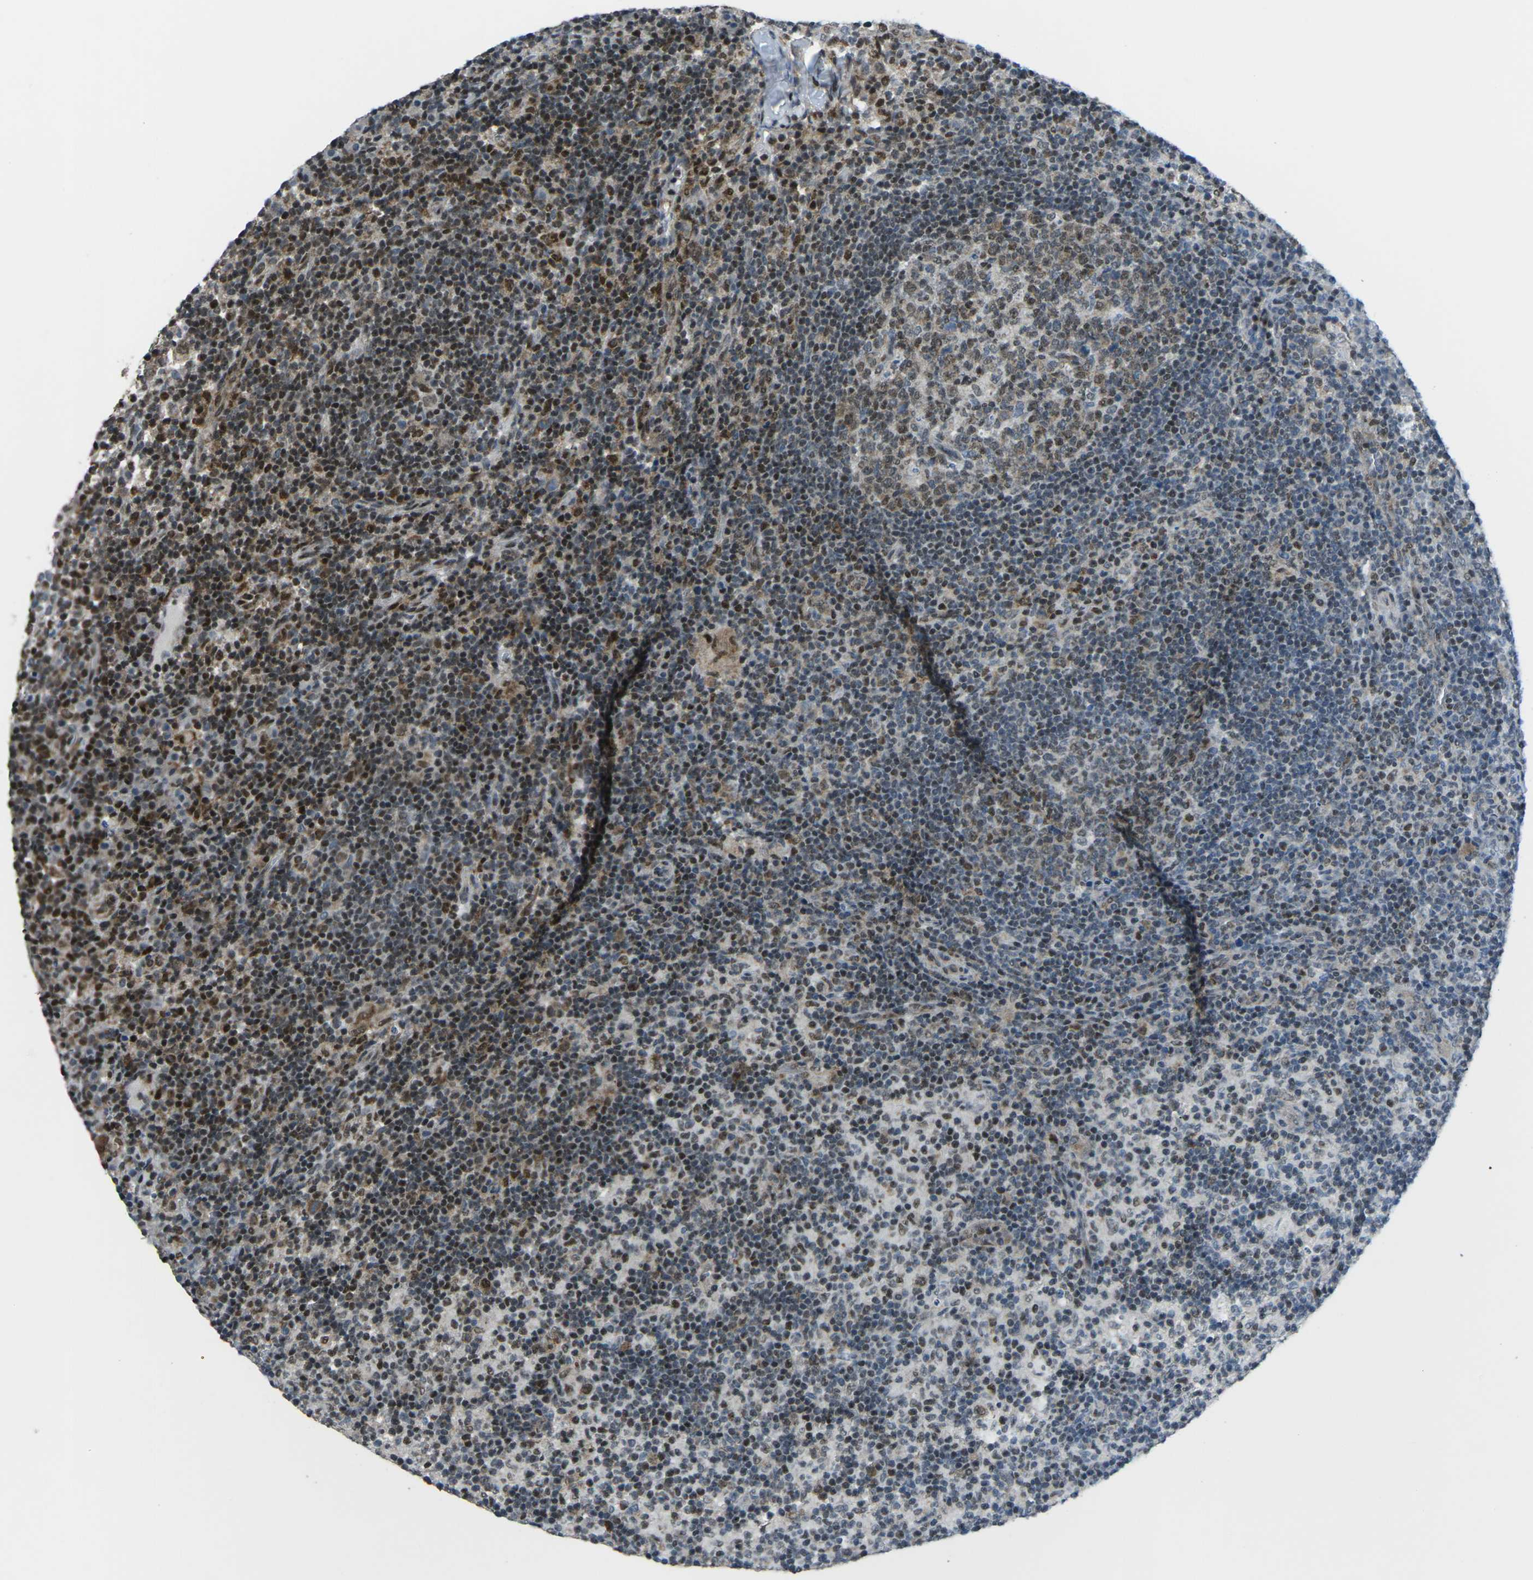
{"staining": {"intensity": "moderate", "quantity": "25%-75%", "location": "nuclear"}, "tissue": "lymph node", "cell_type": "Germinal center cells", "image_type": "normal", "snomed": [{"axis": "morphology", "description": "Normal tissue, NOS"}, {"axis": "morphology", "description": "Inflammation, NOS"}, {"axis": "topography", "description": "Lymph node"}], "caption": "About 25%-75% of germinal center cells in unremarkable lymph node demonstrate moderate nuclear protein expression as visualized by brown immunohistochemical staining.", "gene": "MBNL1", "patient": {"sex": "male", "age": 55}}